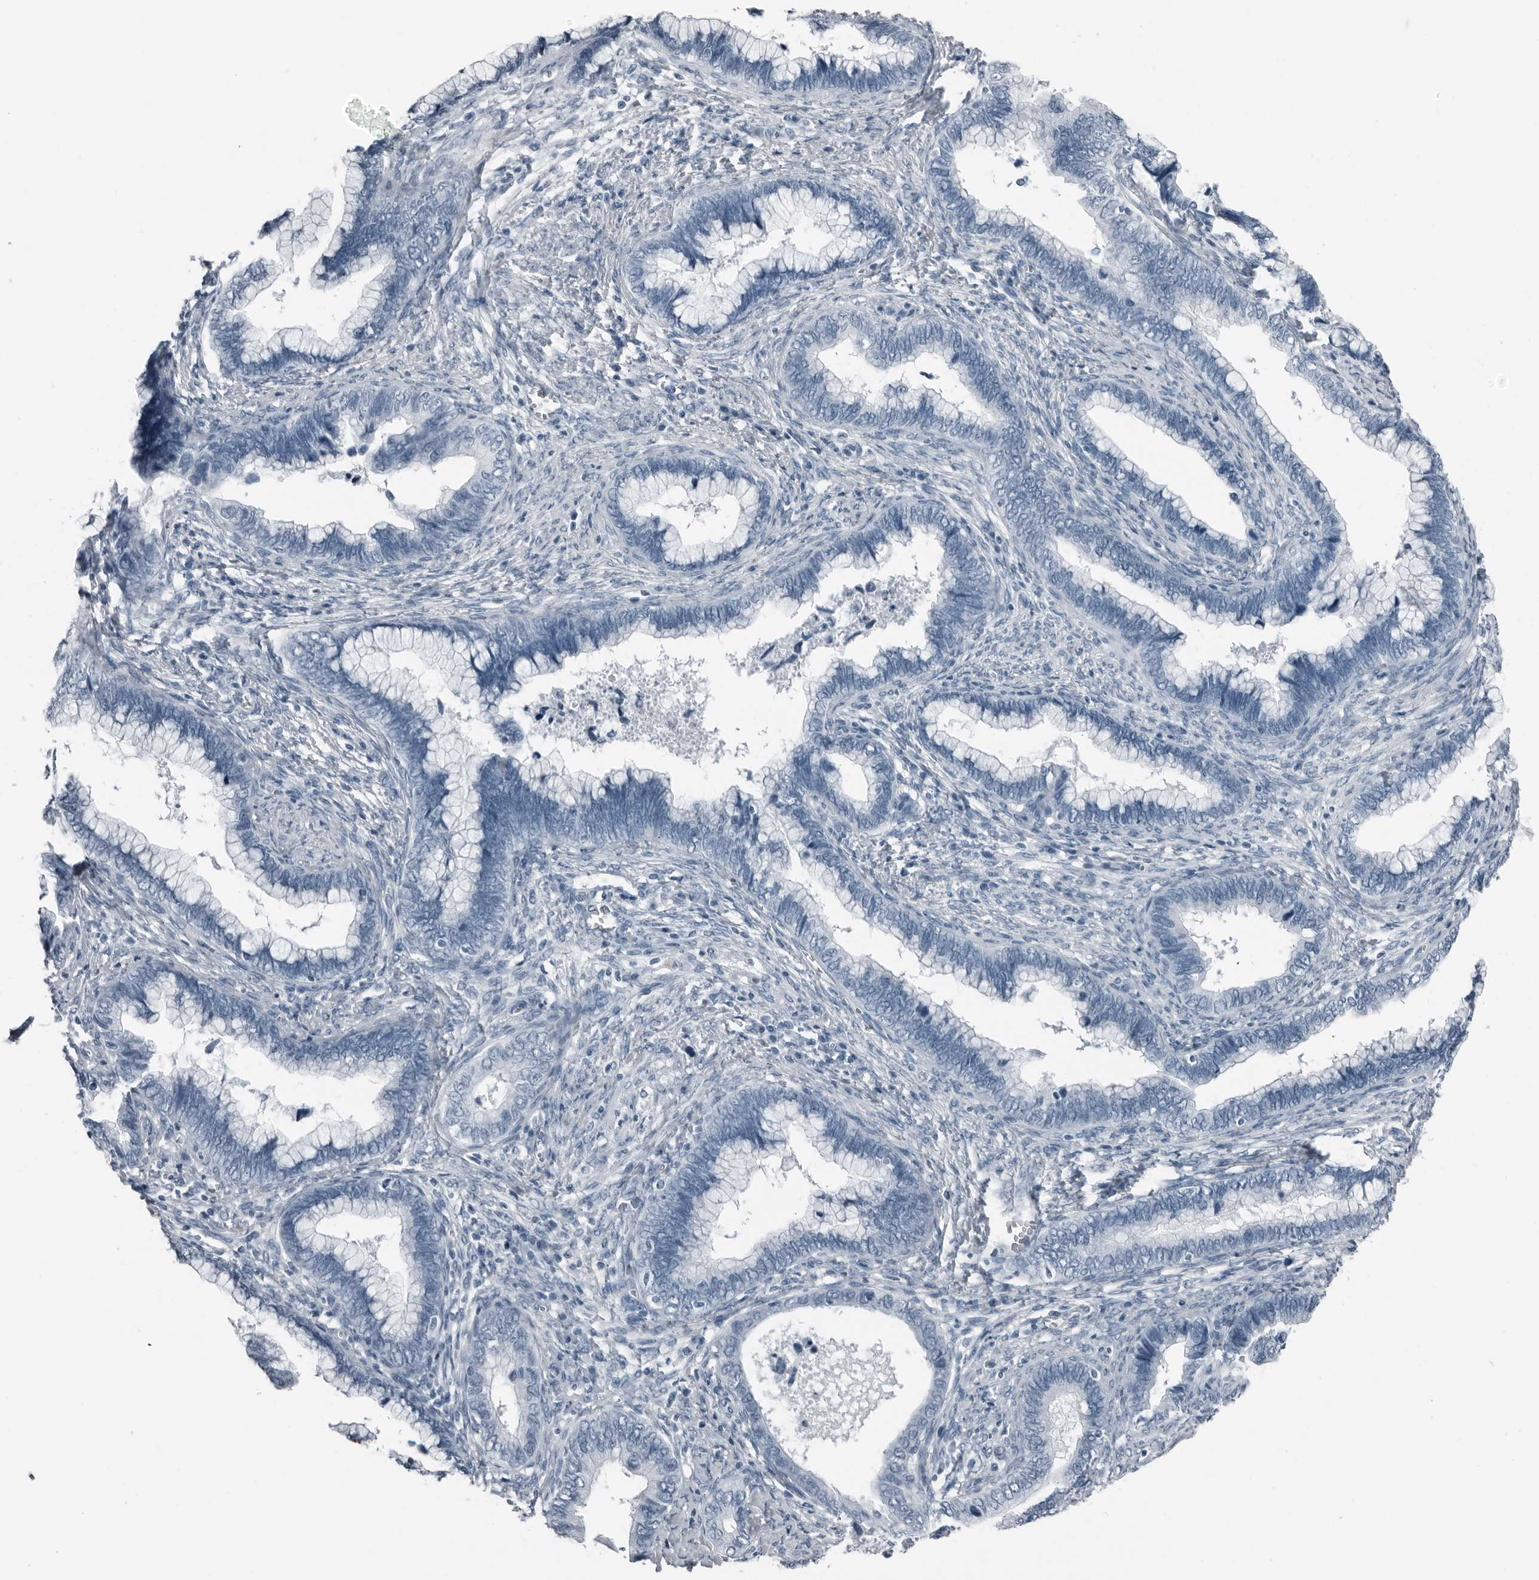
{"staining": {"intensity": "negative", "quantity": "none", "location": "none"}, "tissue": "cervical cancer", "cell_type": "Tumor cells", "image_type": "cancer", "snomed": [{"axis": "morphology", "description": "Adenocarcinoma, NOS"}, {"axis": "topography", "description": "Cervix"}], "caption": "IHC image of neoplastic tissue: cervical cancer (adenocarcinoma) stained with DAB exhibits no significant protein expression in tumor cells.", "gene": "PRSS1", "patient": {"sex": "female", "age": 44}}